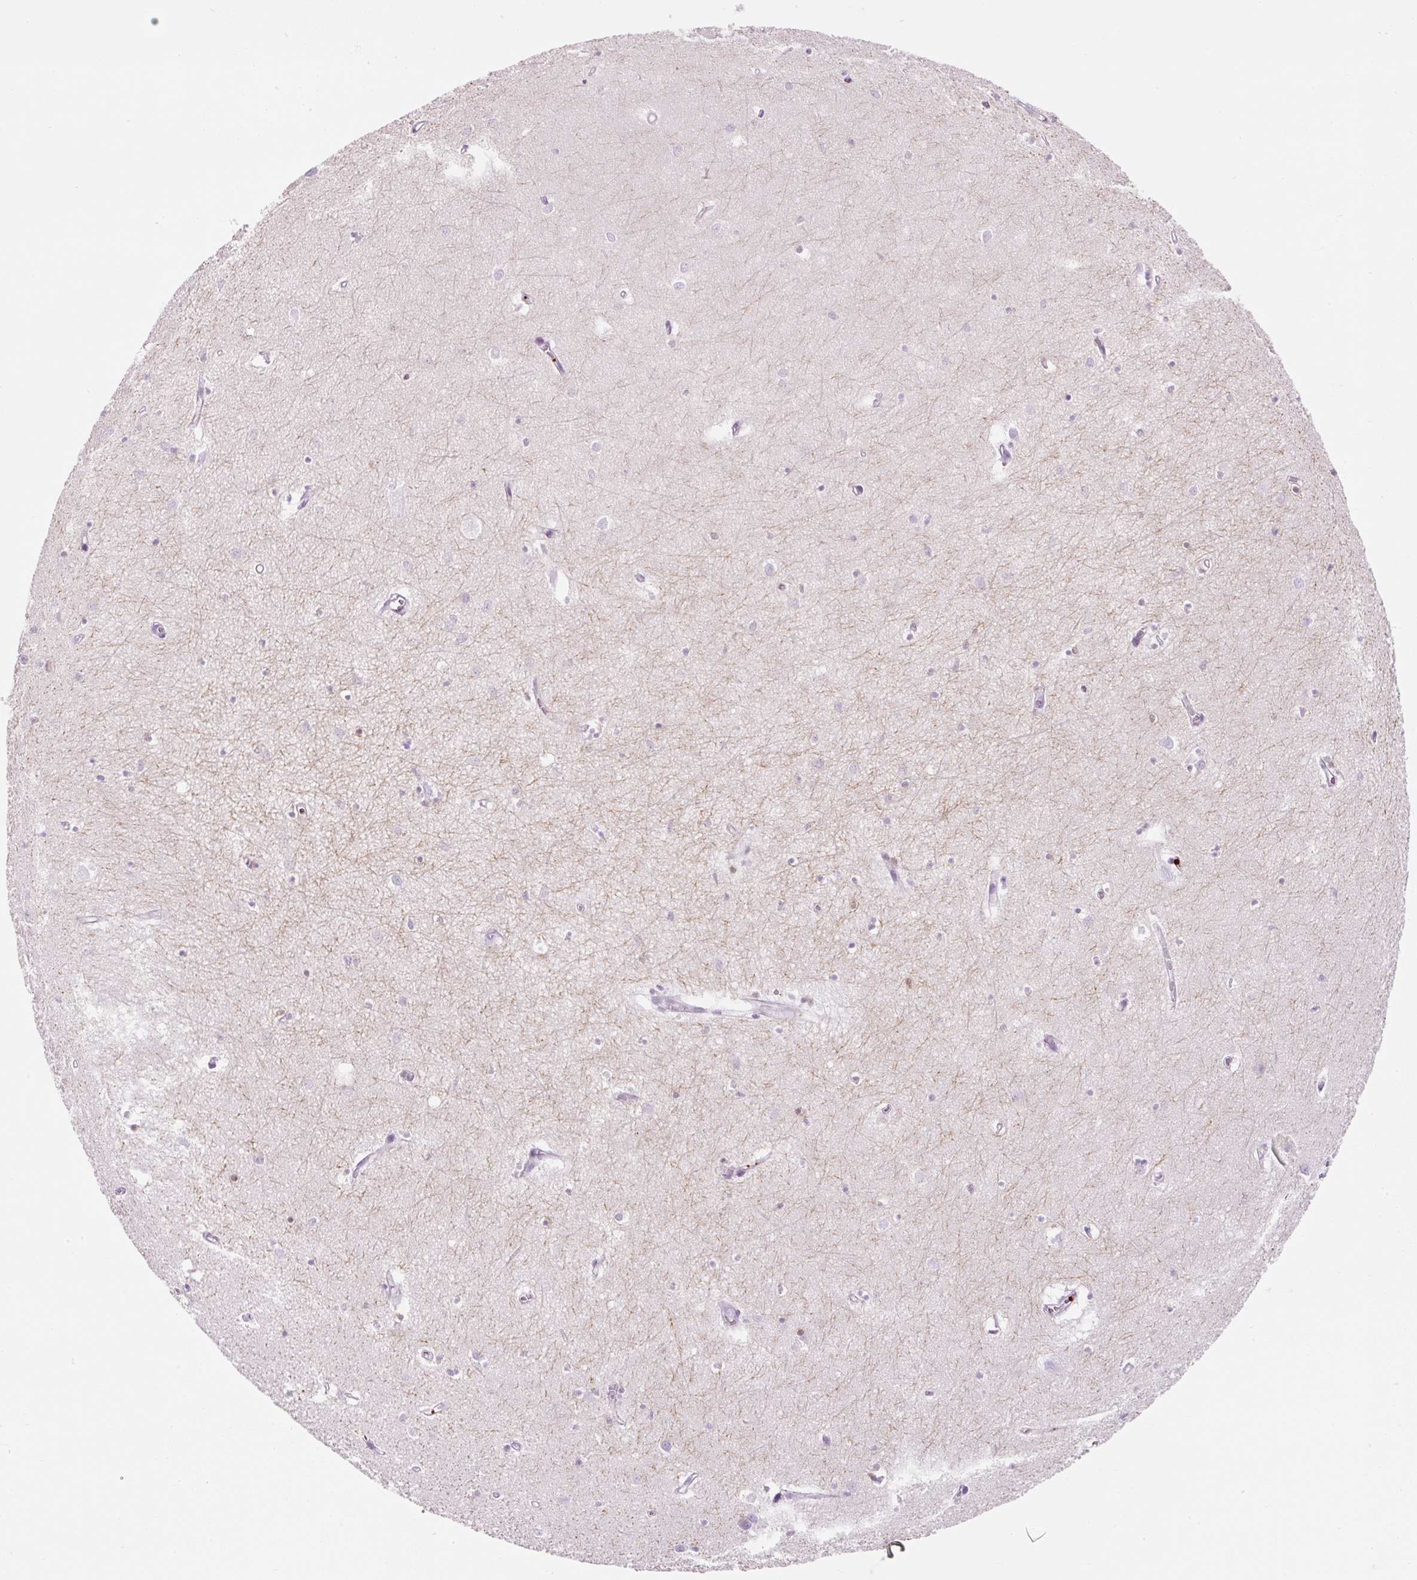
{"staining": {"intensity": "negative", "quantity": "none", "location": "none"}, "tissue": "hippocampus", "cell_type": "Glial cells", "image_type": "normal", "snomed": [{"axis": "morphology", "description": "Normal tissue, NOS"}, {"axis": "topography", "description": "Hippocampus"}], "caption": "Hippocampus stained for a protein using immunohistochemistry shows no positivity glial cells.", "gene": "ENSG00000288796", "patient": {"sex": "female", "age": 64}}